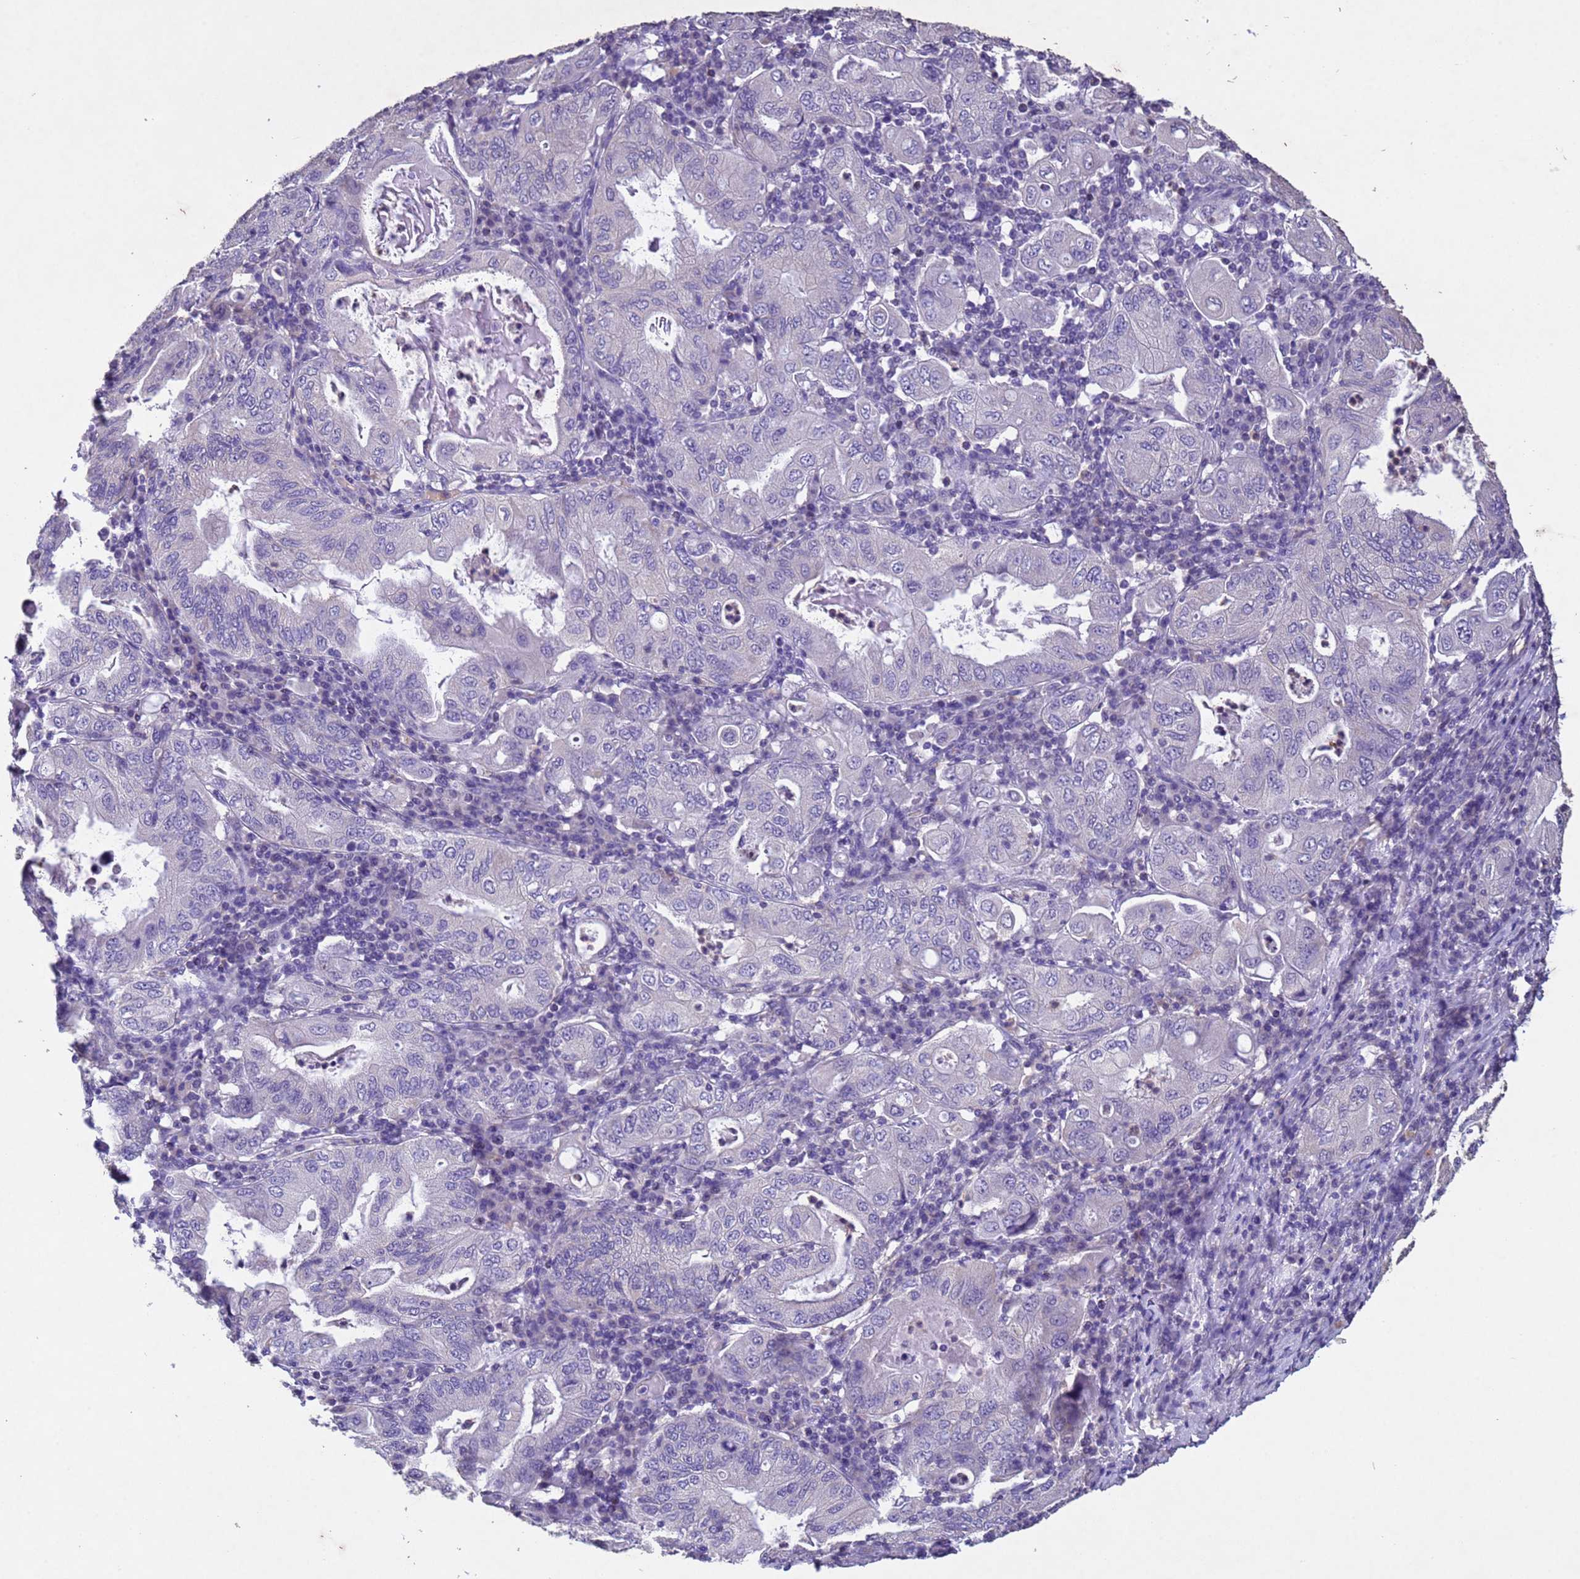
{"staining": {"intensity": "negative", "quantity": "none", "location": "none"}, "tissue": "stomach cancer", "cell_type": "Tumor cells", "image_type": "cancer", "snomed": [{"axis": "morphology", "description": "Normal tissue, NOS"}, {"axis": "morphology", "description": "Adenocarcinoma, NOS"}, {"axis": "topography", "description": "Esophagus"}, {"axis": "topography", "description": "Stomach, upper"}, {"axis": "topography", "description": "Peripheral nerve tissue"}], "caption": "The micrograph displays no significant staining in tumor cells of stomach adenocarcinoma. (Brightfield microscopy of DAB immunohistochemistry (IHC) at high magnification).", "gene": "NLRP11", "patient": {"sex": "male", "age": 62}}